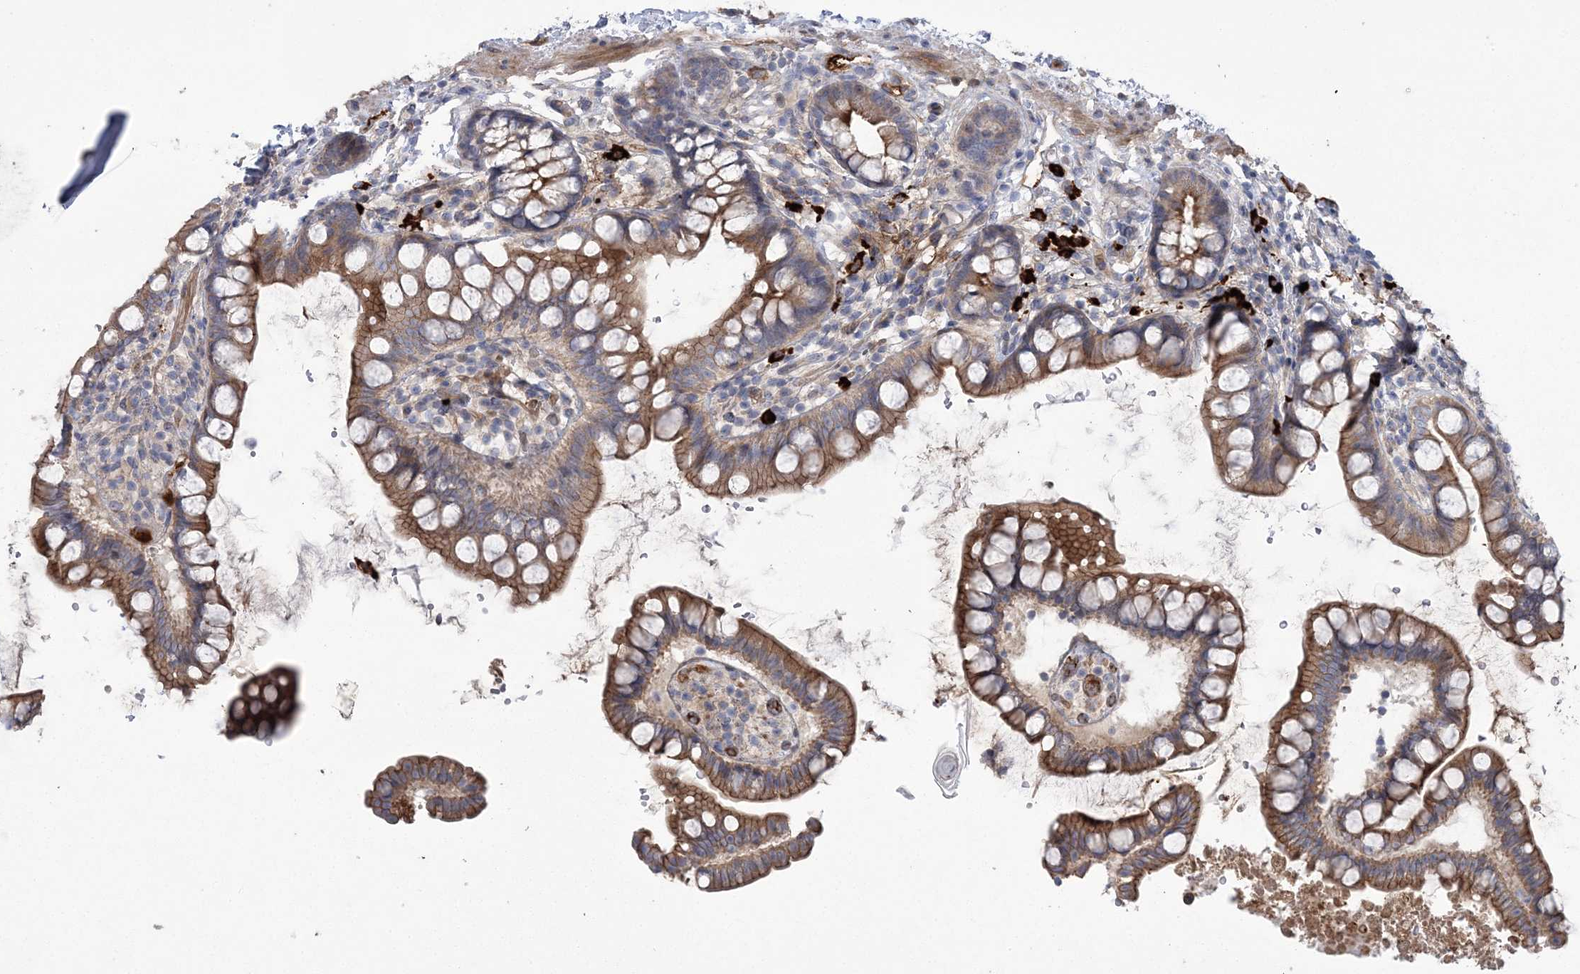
{"staining": {"intensity": "moderate", "quantity": ">75%", "location": "cytoplasmic/membranous"}, "tissue": "small intestine", "cell_type": "Glandular cells", "image_type": "normal", "snomed": [{"axis": "morphology", "description": "Normal tissue, NOS"}, {"axis": "topography", "description": "Smooth muscle"}, {"axis": "topography", "description": "Small intestine"}], "caption": "Glandular cells exhibit medium levels of moderate cytoplasmic/membranous positivity in approximately >75% of cells in normal small intestine.", "gene": "WBP1L", "patient": {"sex": "female", "age": 84}}